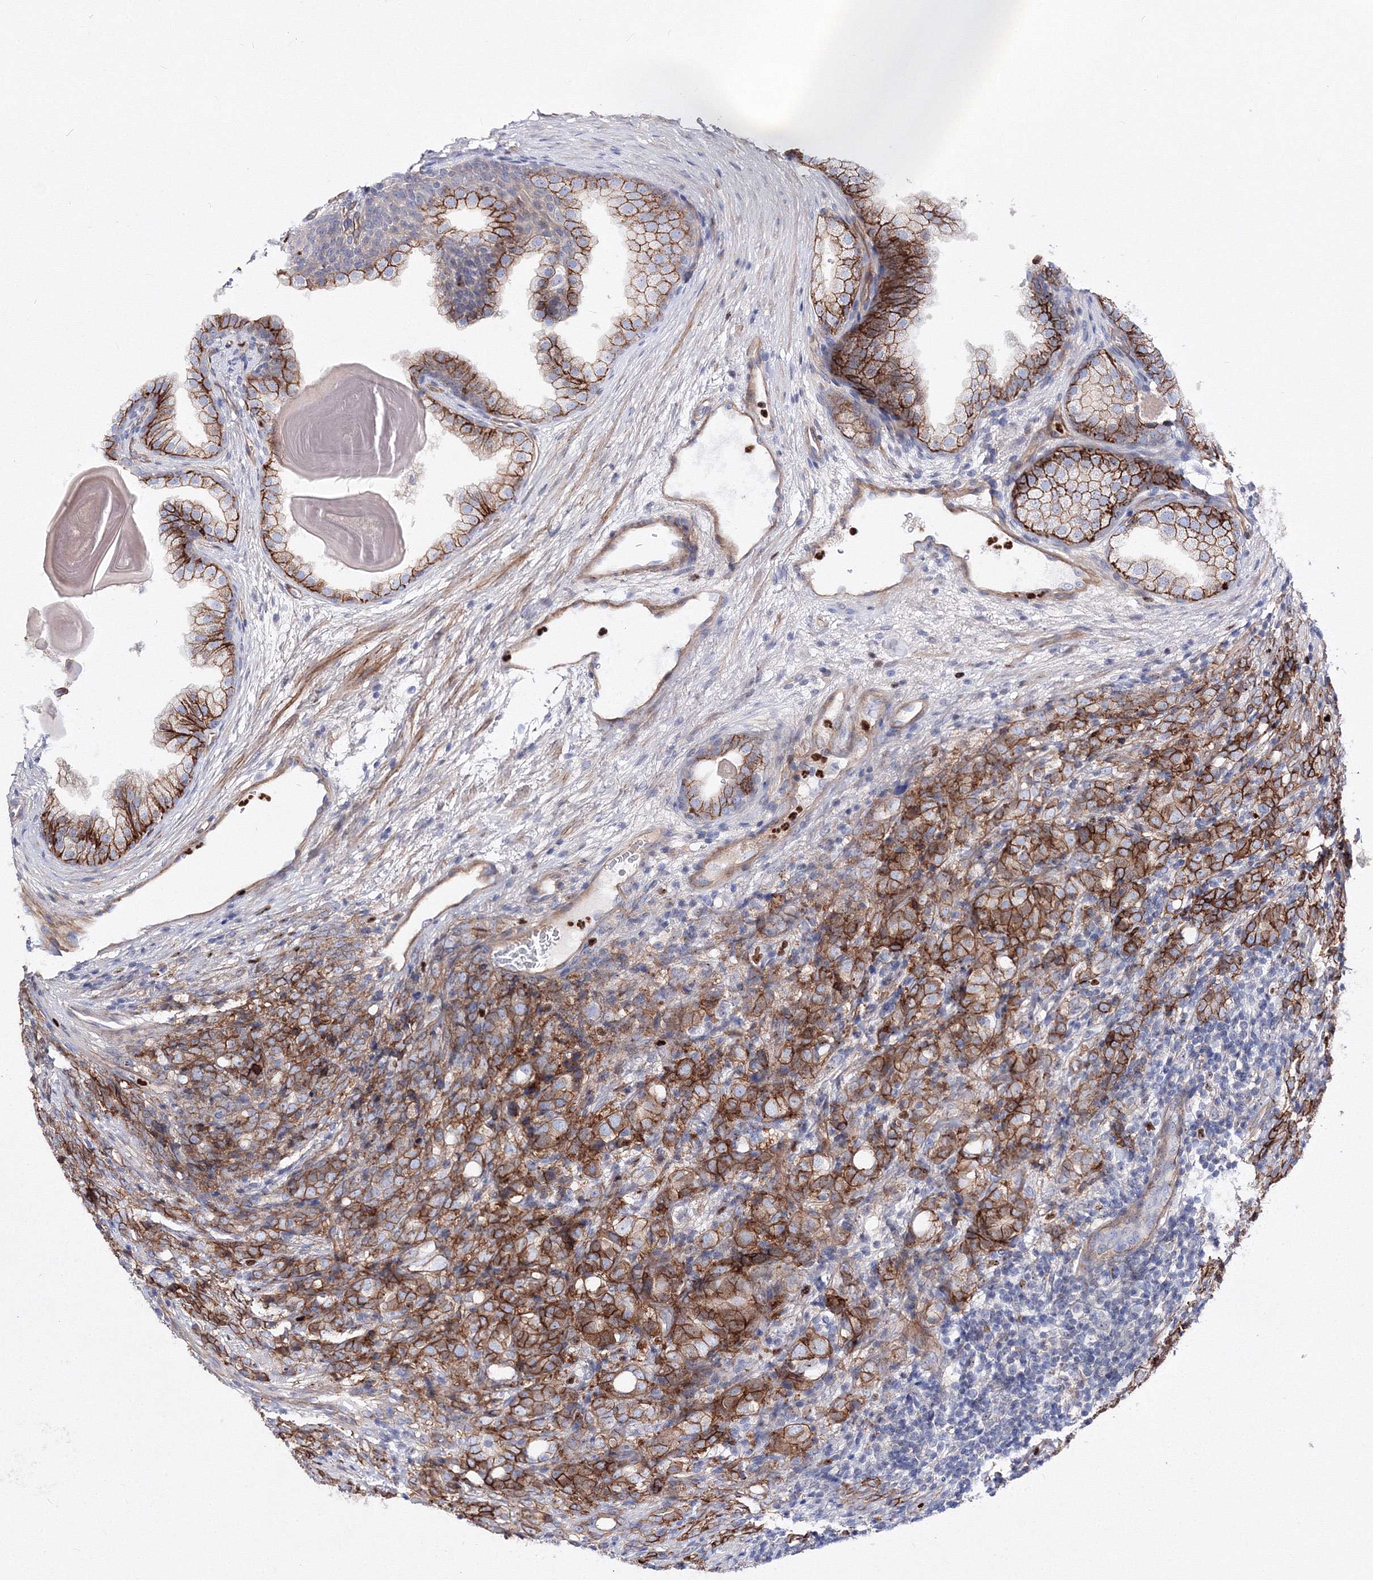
{"staining": {"intensity": "strong", "quantity": ">75%", "location": "cytoplasmic/membranous"}, "tissue": "prostate cancer", "cell_type": "Tumor cells", "image_type": "cancer", "snomed": [{"axis": "morphology", "description": "Adenocarcinoma, High grade"}, {"axis": "topography", "description": "Prostate"}], "caption": "Prostate adenocarcinoma (high-grade) was stained to show a protein in brown. There is high levels of strong cytoplasmic/membranous staining in about >75% of tumor cells.", "gene": "C11orf52", "patient": {"sex": "male", "age": 62}}